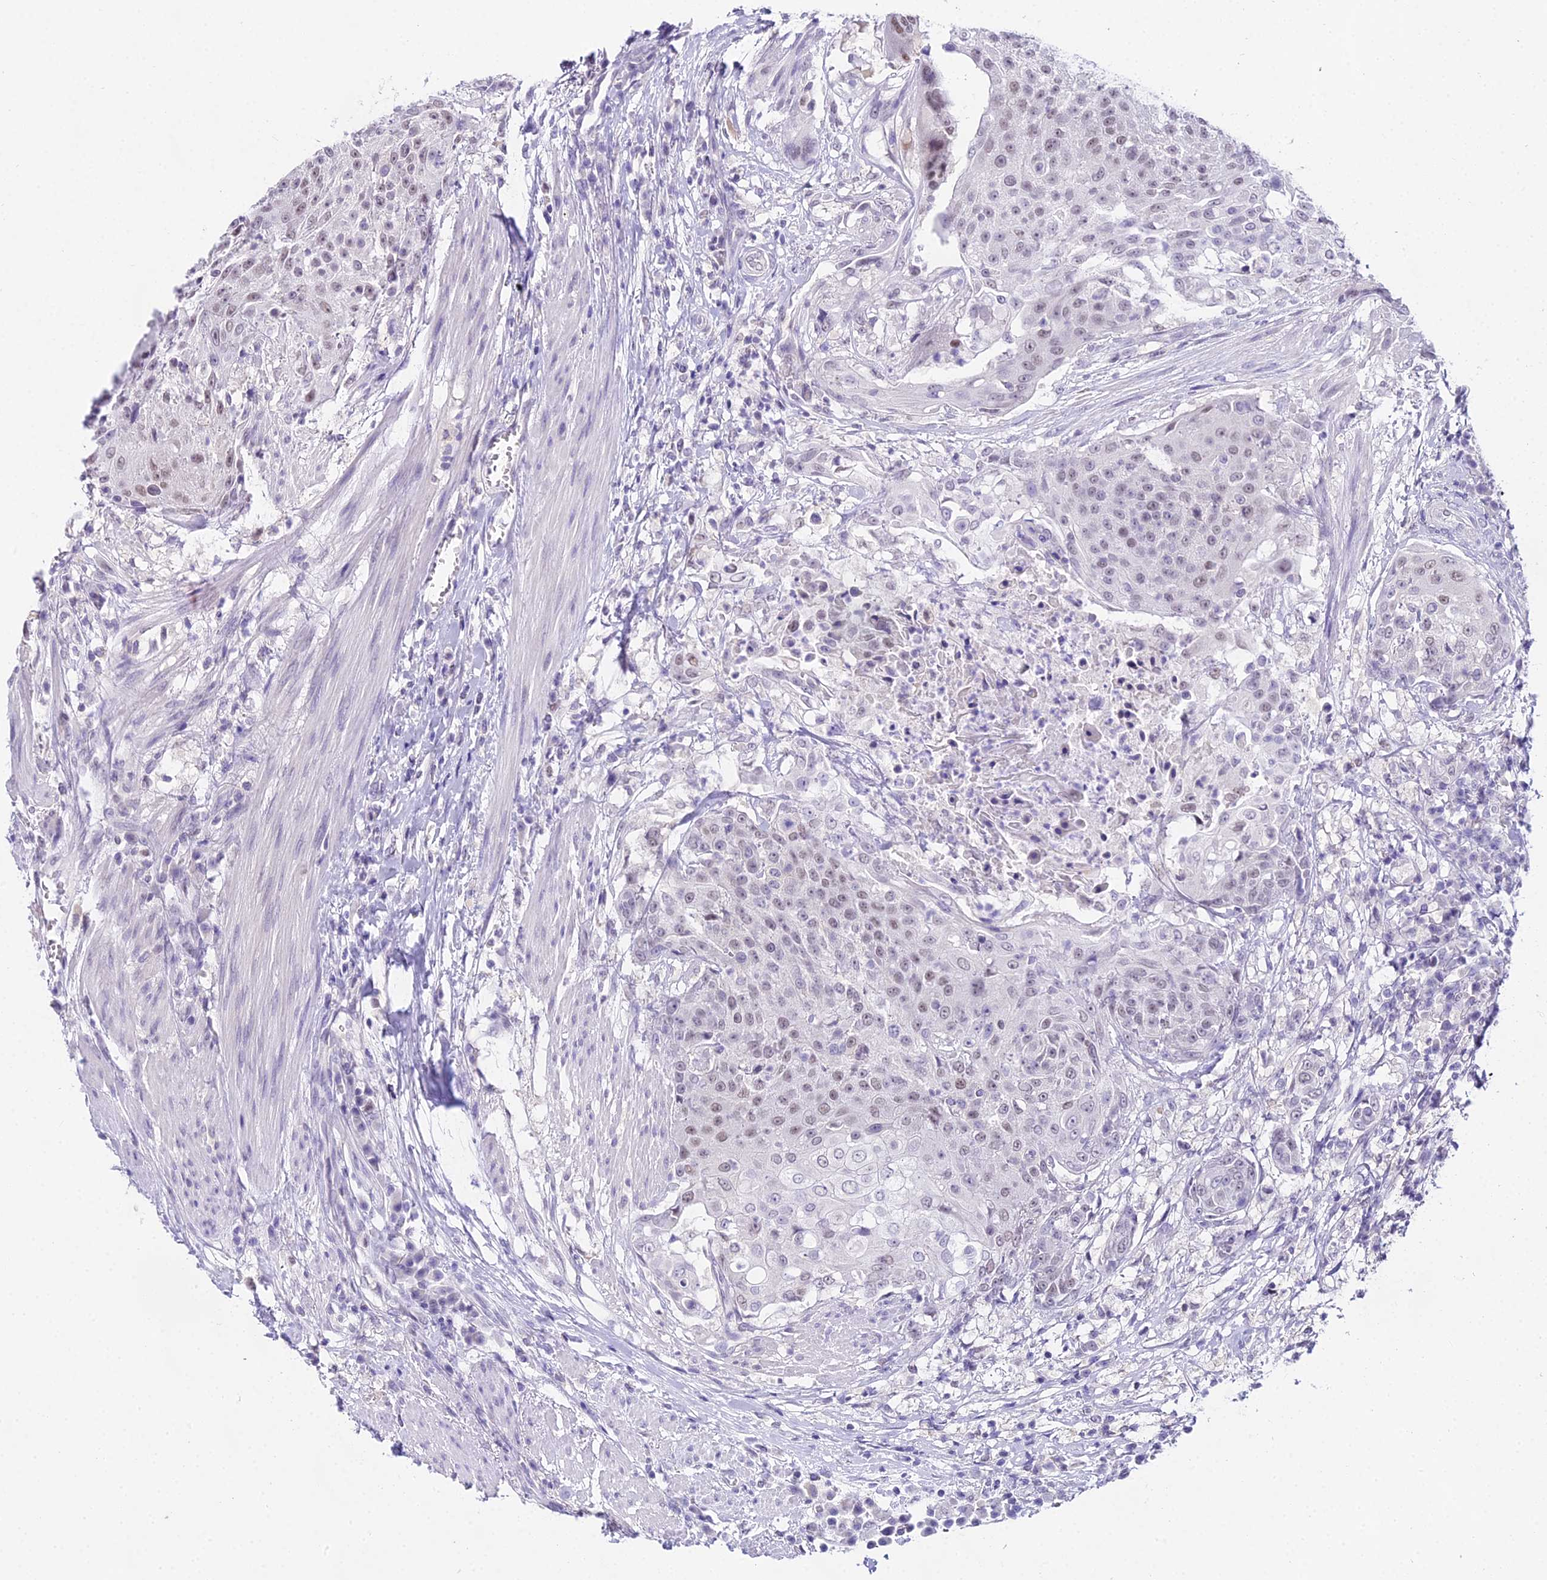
{"staining": {"intensity": "weak", "quantity": "<25%", "location": "nuclear"}, "tissue": "urothelial cancer", "cell_type": "Tumor cells", "image_type": "cancer", "snomed": [{"axis": "morphology", "description": "Urothelial carcinoma, High grade"}, {"axis": "topography", "description": "Urinary bladder"}], "caption": "The immunohistochemistry (IHC) image has no significant staining in tumor cells of urothelial cancer tissue. Brightfield microscopy of IHC stained with DAB (3,3'-diaminobenzidine) (brown) and hematoxylin (blue), captured at high magnification.", "gene": "MAT2A", "patient": {"sex": "female", "age": 63}}